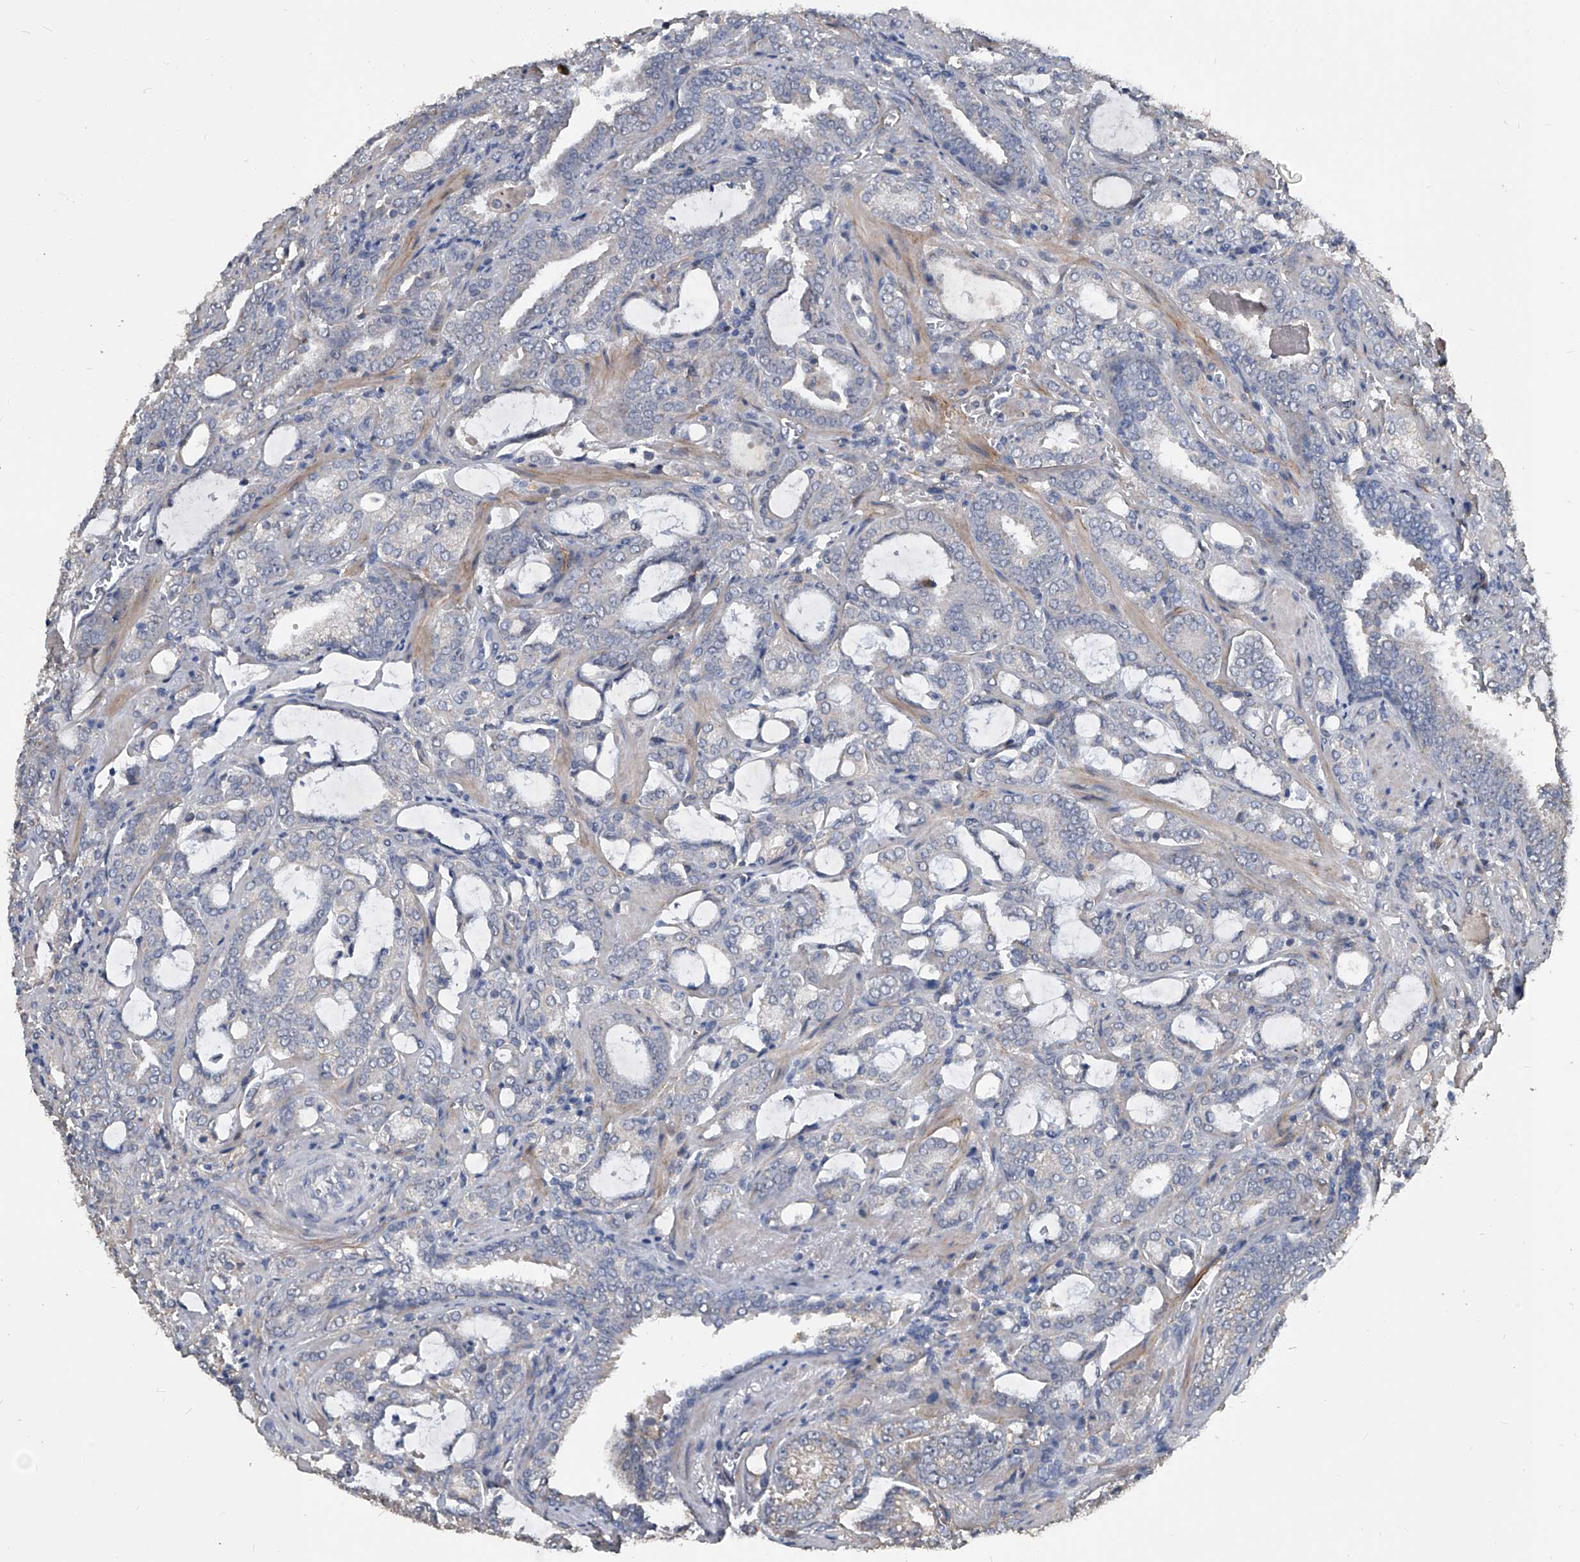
{"staining": {"intensity": "negative", "quantity": "none", "location": "none"}, "tissue": "prostate cancer", "cell_type": "Tumor cells", "image_type": "cancer", "snomed": [{"axis": "morphology", "description": "Adenocarcinoma, High grade"}, {"axis": "topography", "description": "Prostate and seminal vesicle, NOS"}], "caption": "Immunohistochemistry (IHC) of human prostate cancer shows no staining in tumor cells. (DAB (3,3'-diaminobenzidine) immunohistochemistry (IHC) visualized using brightfield microscopy, high magnification).", "gene": "PHACTR1", "patient": {"sex": "male", "age": 67}}